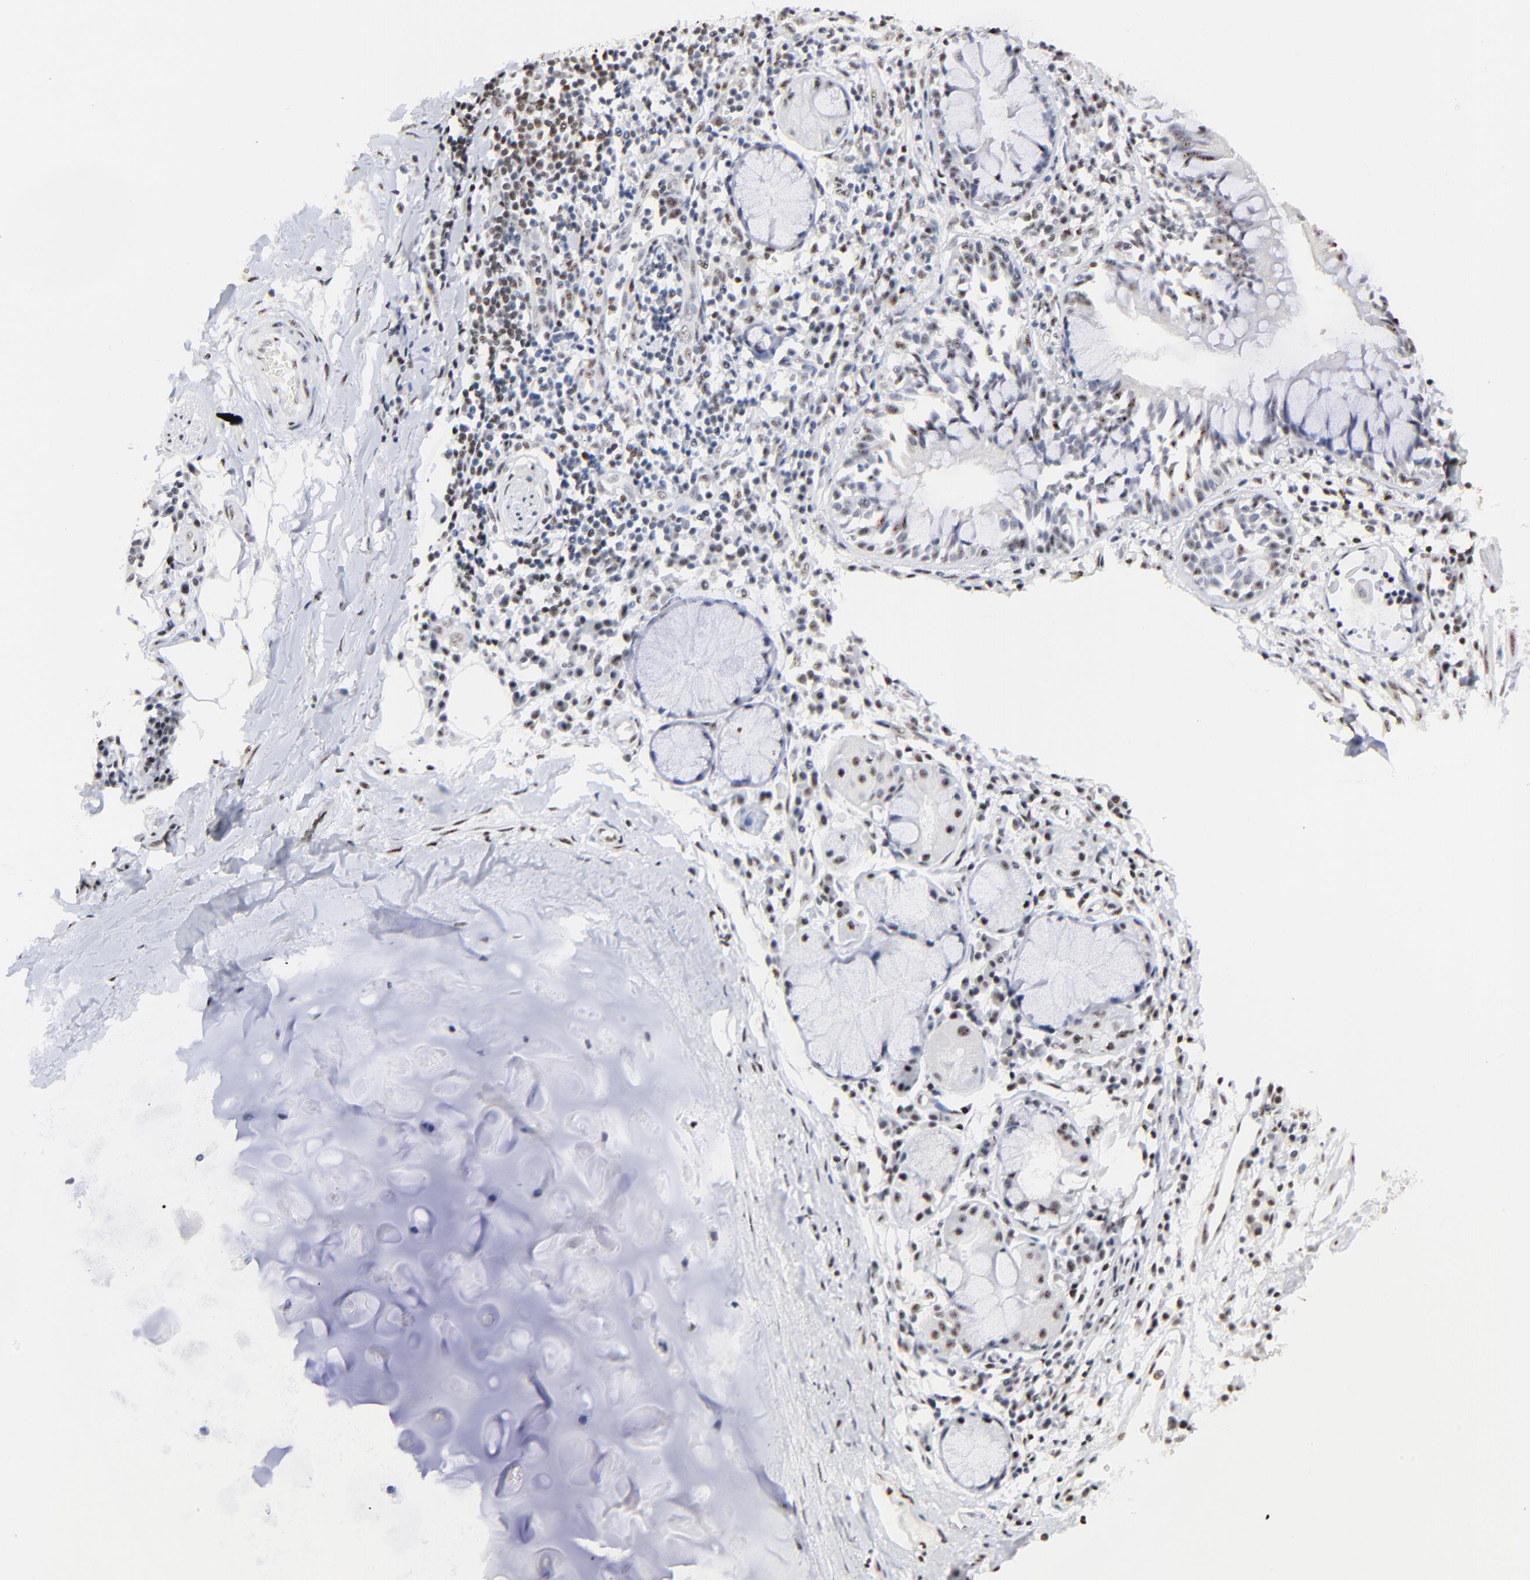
{"staining": {"intensity": "strong", "quantity": ">75%", "location": "nuclear"}, "tissue": "adipose tissue", "cell_type": "Adipocytes", "image_type": "normal", "snomed": [{"axis": "morphology", "description": "Normal tissue, NOS"}, {"axis": "morphology", "description": "Adenocarcinoma, NOS"}, {"axis": "topography", "description": "Cartilage tissue"}, {"axis": "topography", "description": "Bronchus"}, {"axis": "topography", "description": "Lung"}], "caption": "A histopathology image of human adipose tissue stained for a protein exhibits strong nuclear brown staining in adipocytes.", "gene": "MBD4", "patient": {"sex": "female", "age": 67}}